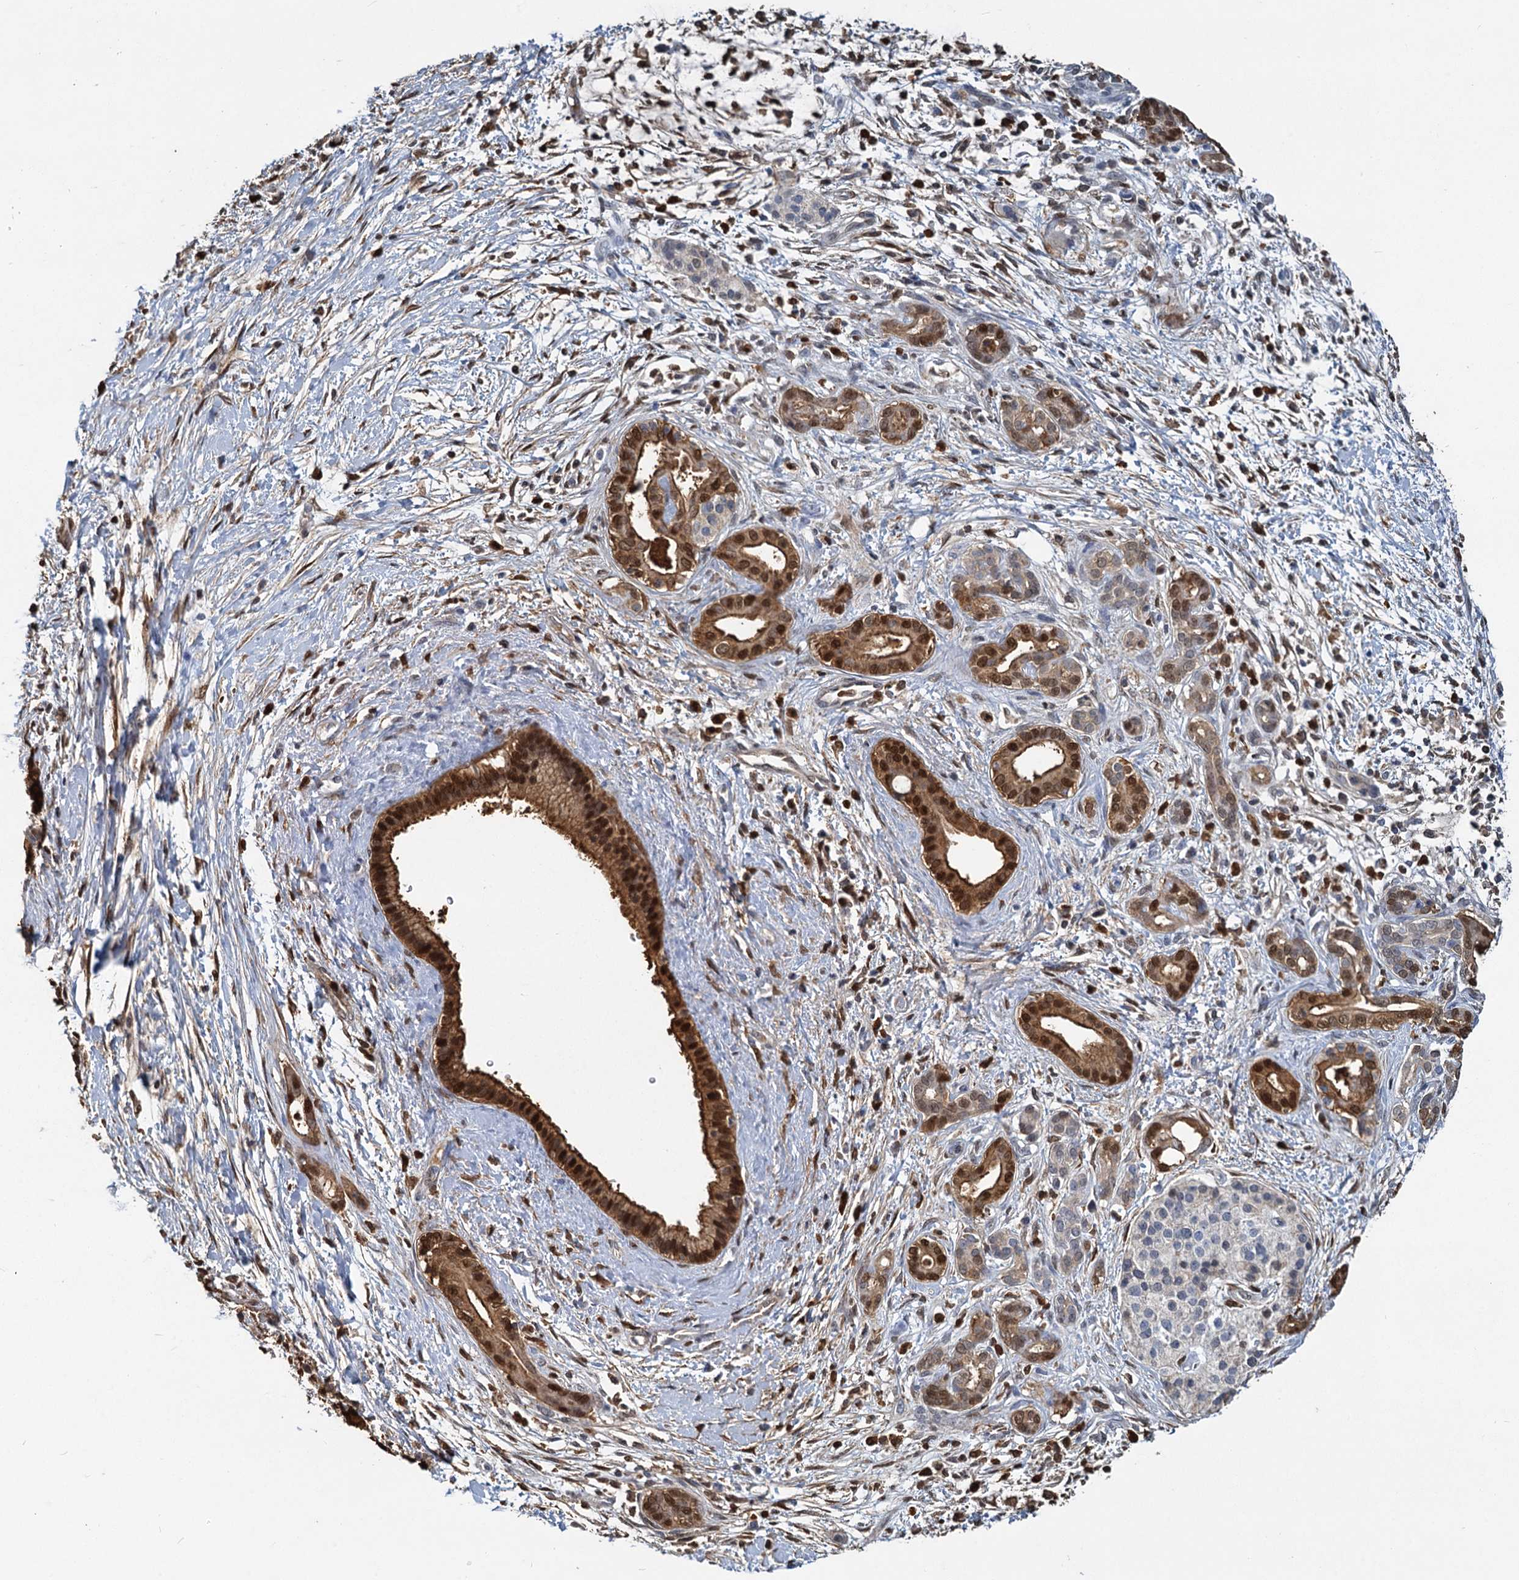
{"staining": {"intensity": "moderate", "quantity": ">75%", "location": "cytoplasmic/membranous,nuclear"}, "tissue": "pancreatic cancer", "cell_type": "Tumor cells", "image_type": "cancer", "snomed": [{"axis": "morphology", "description": "Adenocarcinoma, NOS"}, {"axis": "topography", "description": "Pancreas"}], "caption": "Pancreatic cancer tissue demonstrates moderate cytoplasmic/membranous and nuclear positivity in approximately >75% of tumor cells, visualized by immunohistochemistry.", "gene": "S100A6", "patient": {"sex": "male", "age": 58}}